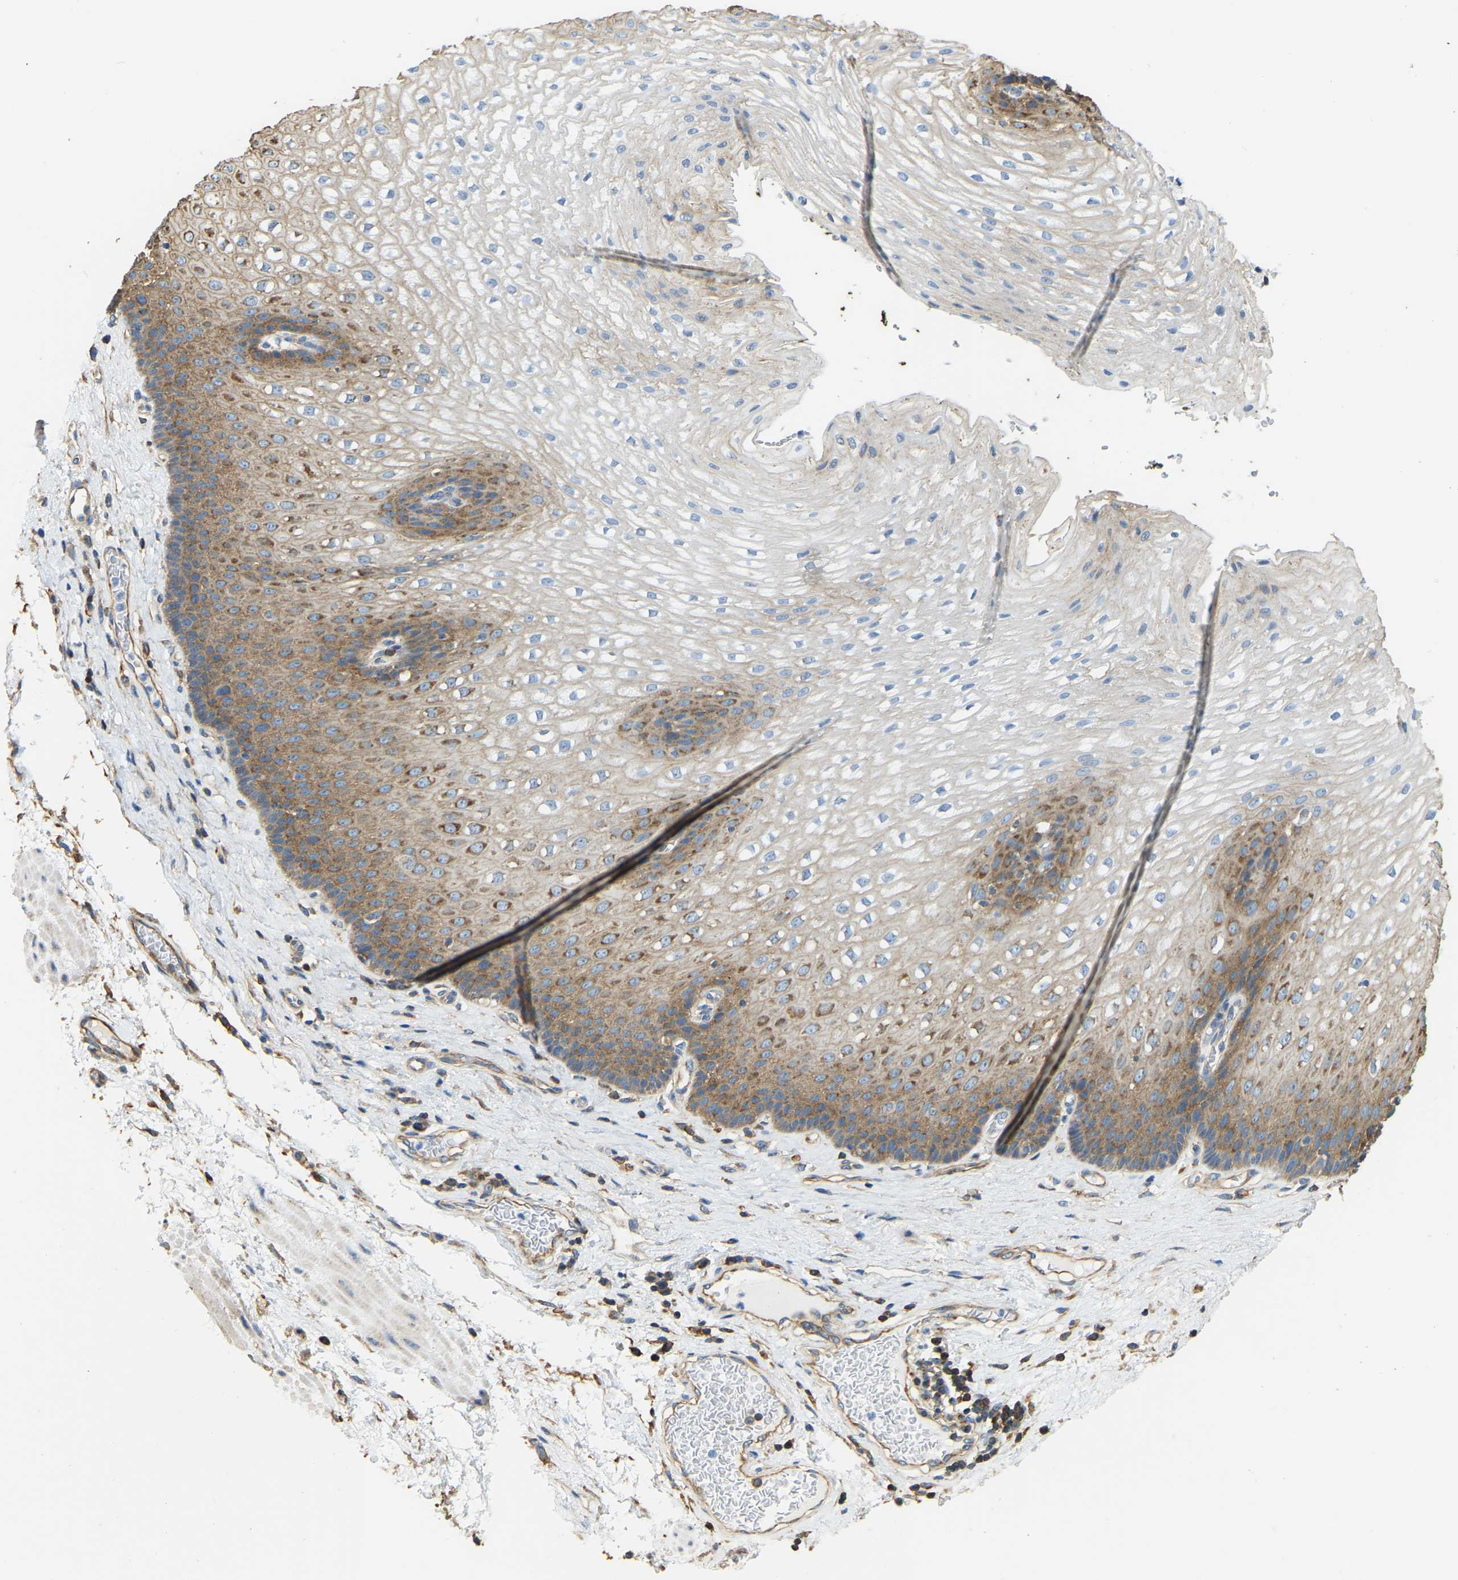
{"staining": {"intensity": "moderate", "quantity": "25%-75%", "location": "cytoplasmic/membranous"}, "tissue": "esophagus", "cell_type": "Squamous epithelial cells", "image_type": "normal", "snomed": [{"axis": "morphology", "description": "Normal tissue, NOS"}, {"axis": "topography", "description": "Esophagus"}], "caption": "High-magnification brightfield microscopy of benign esophagus stained with DAB (3,3'-diaminobenzidine) (brown) and counterstained with hematoxylin (blue). squamous epithelial cells exhibit moderate cytoplasmic/membranous expression is identified in approximately25%-75% of cells.", "gene": "AHNAK", "patient": {"sex": "male", "age": 48}}